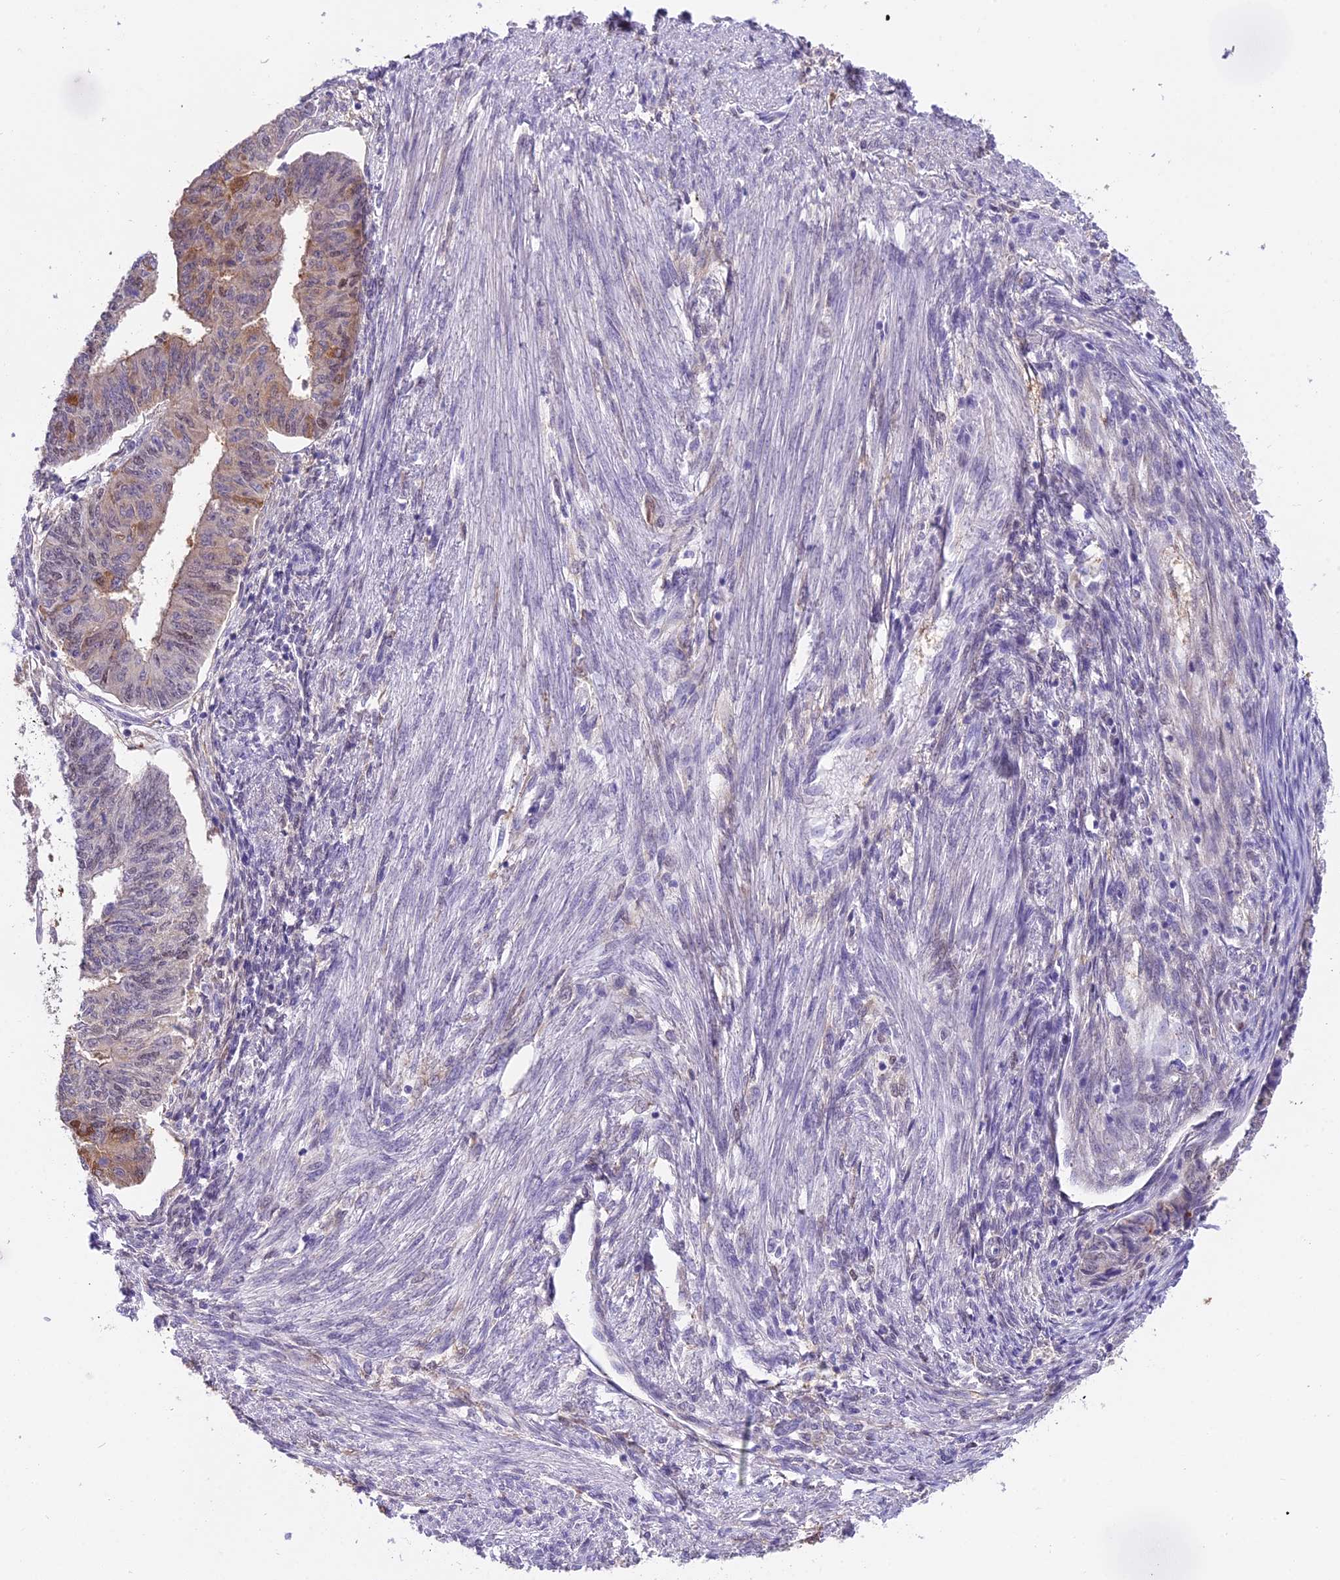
{"staining": {"intensity": "weak", "quantity": "<25%", "location": "cytoplasmic/membranous,nuclear"}, "tissue": "endometrial cancer", "cell_type": "Tumor cells", "image_type": "cancer", "snomed": [{"axis": "morphology", "description": "Adenocarcinoma, NOS"}, {"axis": "topography", "description": "Endometrium"}], "caption": "Tumor cells show no significant protein staining in endometrial cancer (adenocarcinoma).", "gene": "MAT2A", "patient": {"sex": "female", "age": 32}}